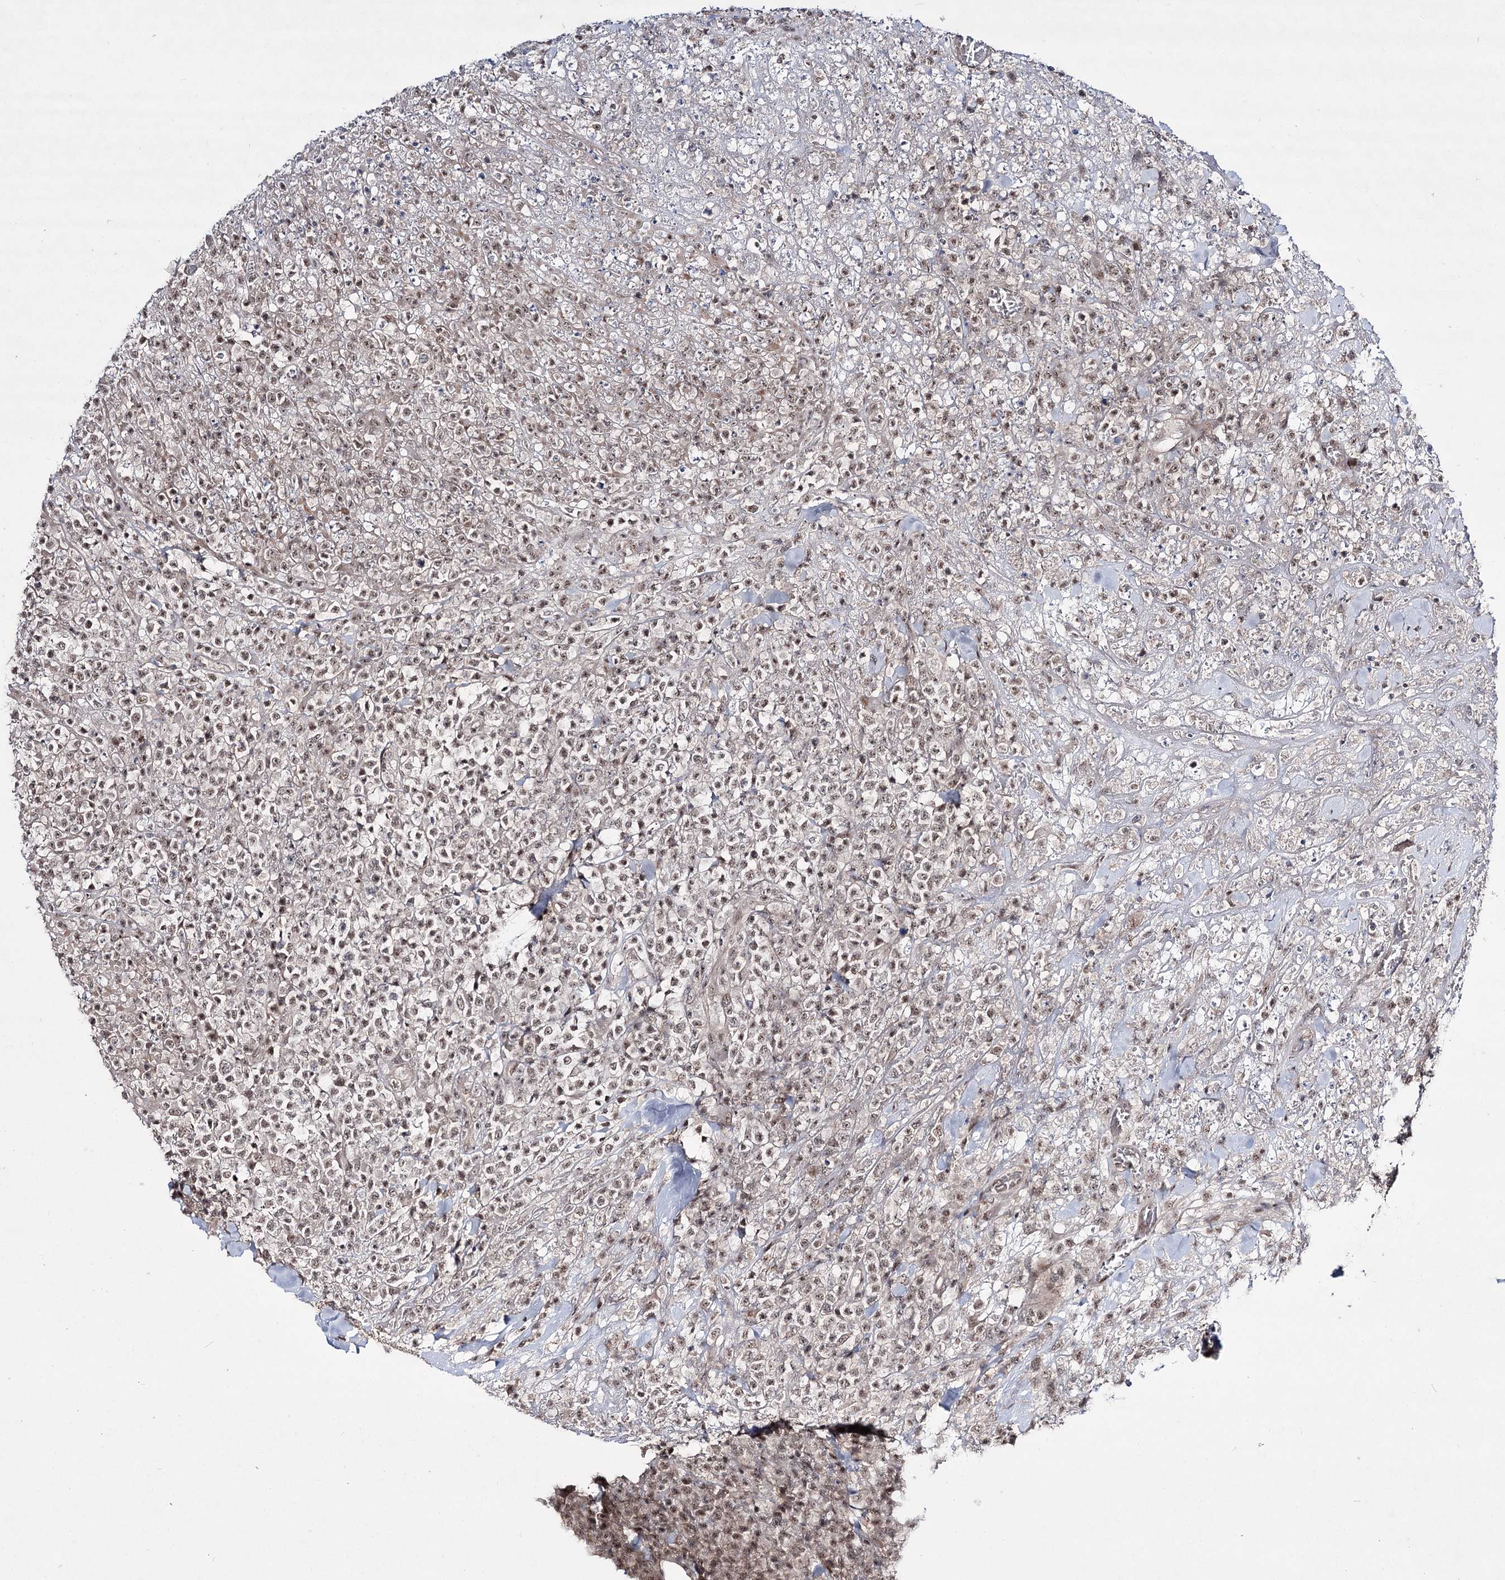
{"staining": {"intensity": "weak", "quantity": ">75%", "location": "nuclear"}, "tissue": "lymphoma", "cell_type": "Tumor cells", "image_type": "cancer", "snomed": [{"axis": "morphology", "description": "Malignant lymphoma, non-Hodgkin's type, High grade"}, {"axis": "topography", "description": "Colon"}], "caption": "Immunohistochemistry (IHC) of lymphoma demonstrates low levels of weak nuclear staining in approximately >75% of tumor cells.", "gene": "HOXC11", "patient": {"sex": "female", "age": 53}}